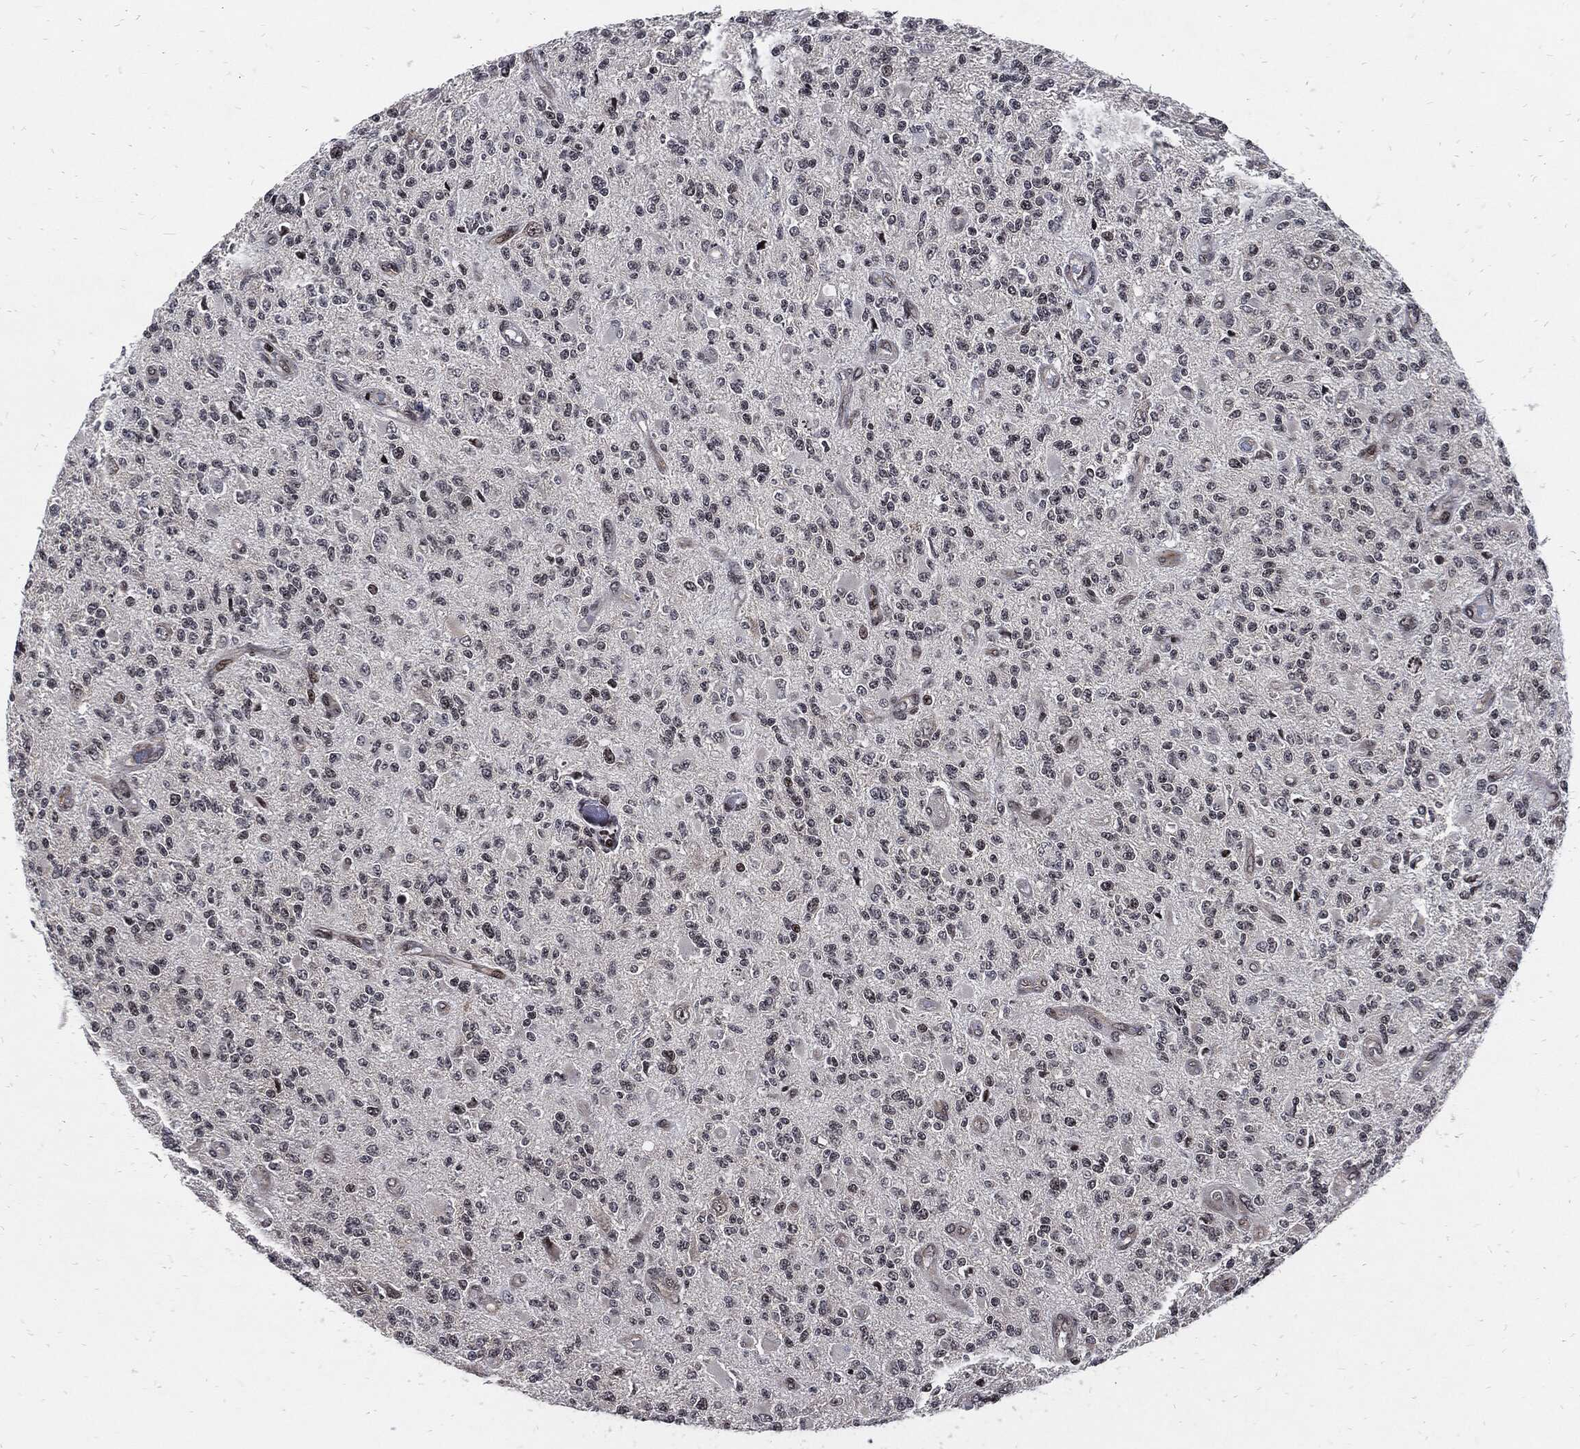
{"staining": {"intensity": "negative", "quantity": "none", "location": "none"}, "tissue": "glioma", "cell_type": "Tumor cells", "image_type": "cancer", "snomed": [{"axis": "morphology", "description": "Glioma, malignant, High grade"}, {"axis": "topography", "description": "Brain"}], "caption": "IHC histopathology image of neoplastic tissue: malignant glioma (high-grade) stained with DAB exhibits no significant protein positivity in tumor cells. (Stains: DAB IHC with hematoxylin counter stain, Microscopy: brightfield microscopy at high magnification).", "gene": "ZNF775", "patient": {"sex": "female", "age": 63}}